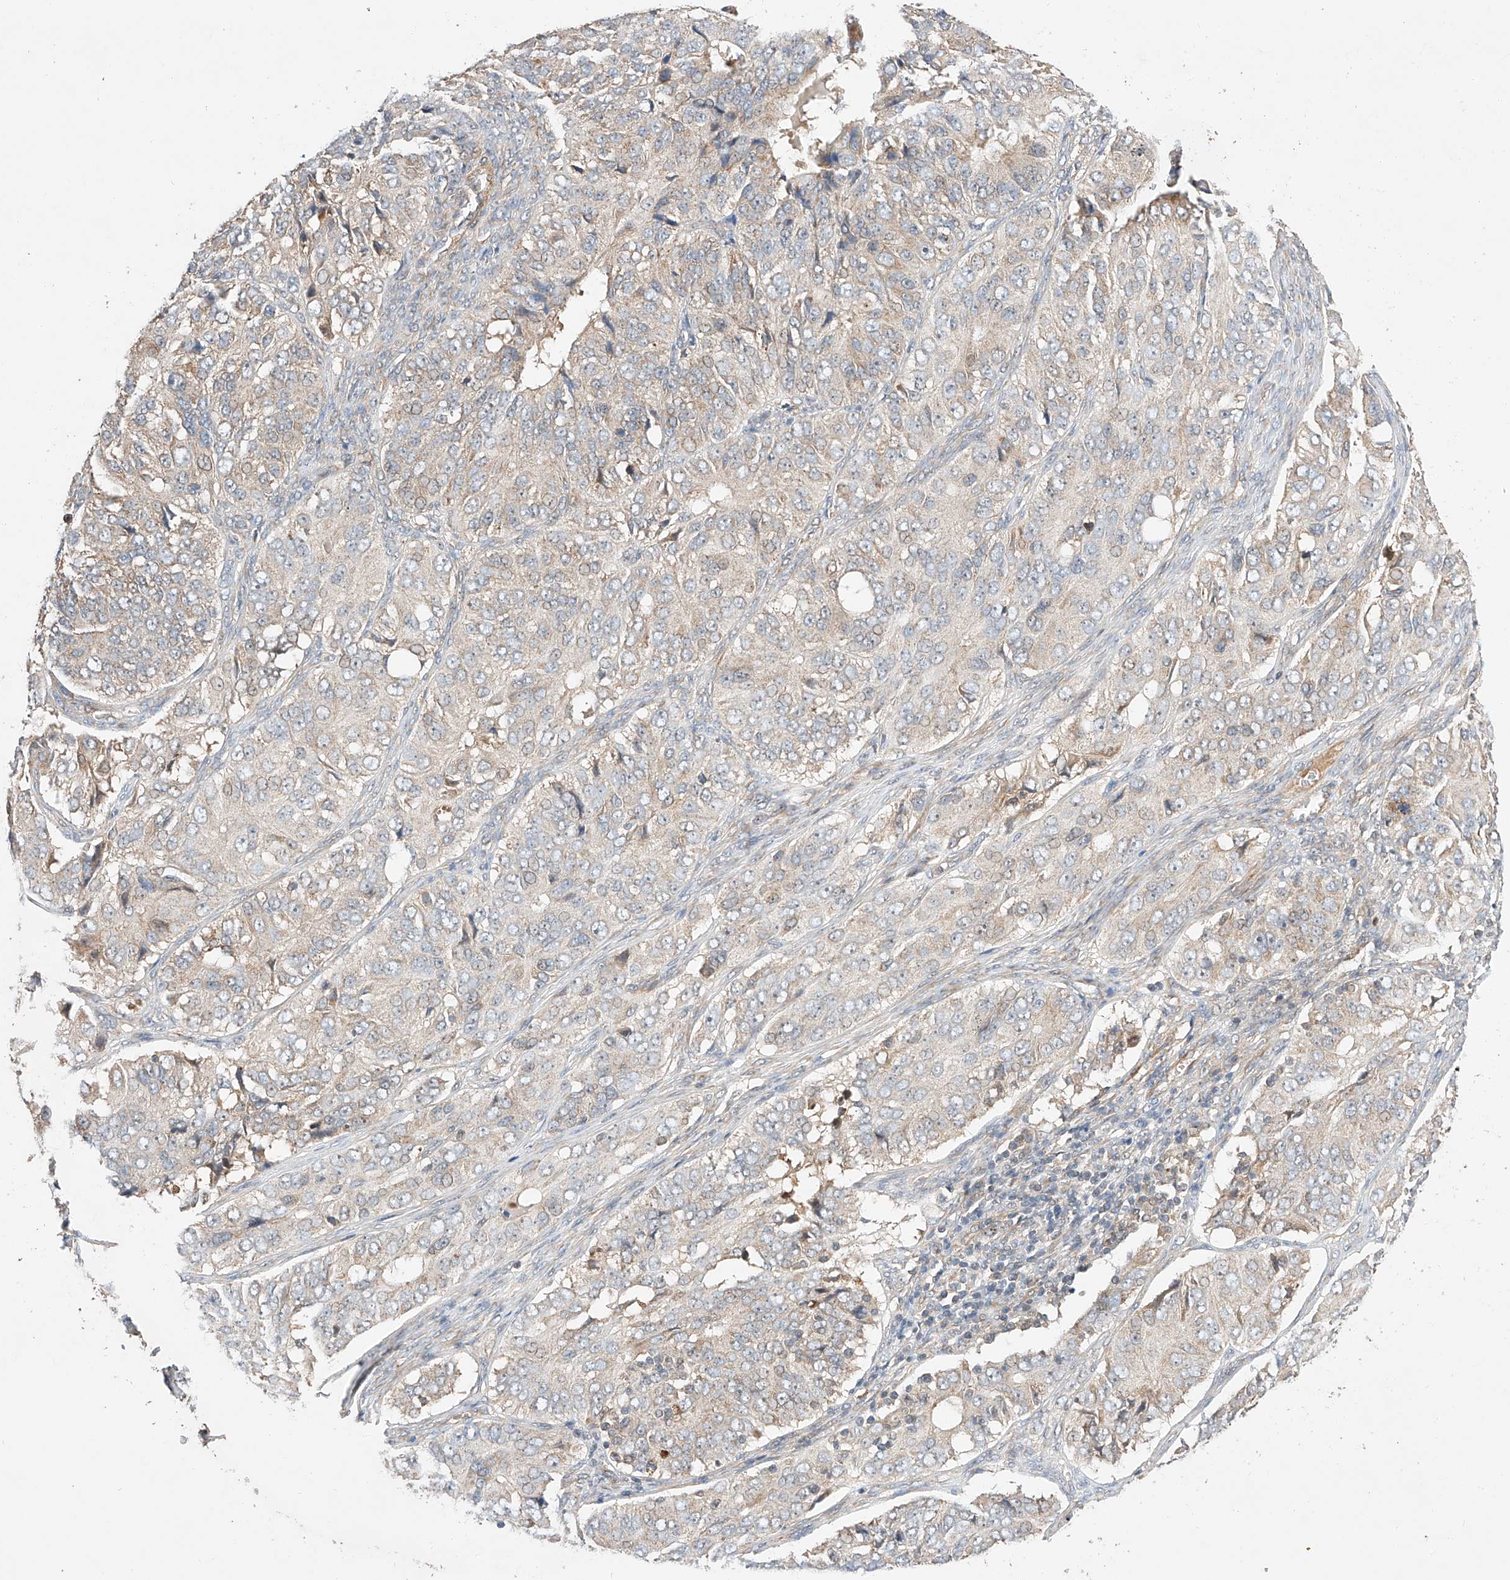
{"staining": {"intensity": "weak", "quantity": "<25%", "location": "cytoplasmic/membranous"}, "tissue": "ovarian cancer", "cell_type": "Tumor cells", "image_type": "cancer", "snomed": [{"axis": "morphology", "description": "Carcinoma, endometroid"}, {"axis": "topography", "description": "Ovary"}], "caption": "A high-resolution image shows IHC staining of endometroid carcinoma (ovarian), which exhibits no significant positivity in tumor cells. (DAB (3,3'-diaminobenzidine) immunohistochemistry, high magnification).", "gene": "RAB23", "patient": {"sex": "female", "age": 51}}